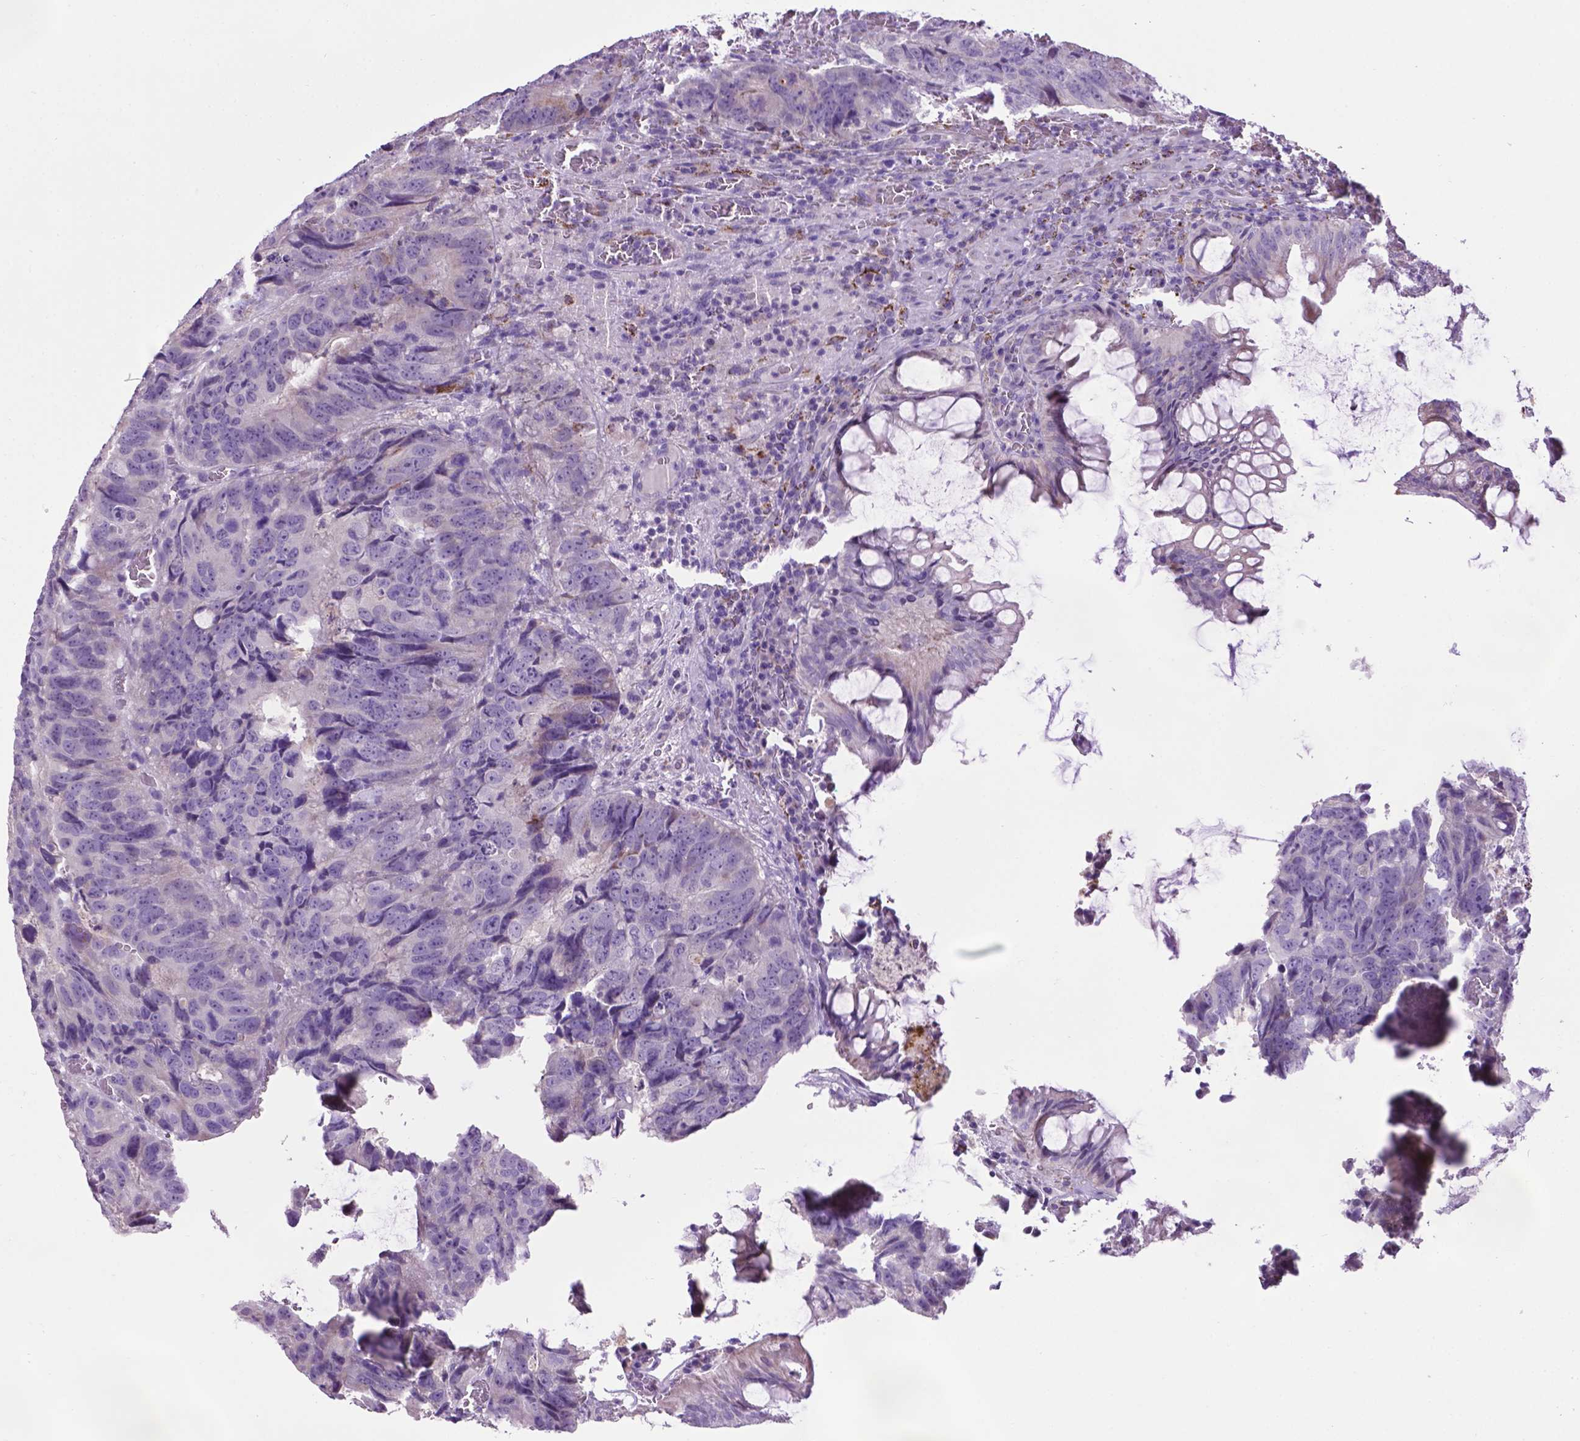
{"staining": {"intensity": "negative", "quantity": "none", "location": "none"}, "tissue": "colorectal cancer", "cell_type": "Tumor cells", "image_type": "cancer", "snomed": [{"axis": "morphology", "description": "Adenocarcinoma, NOS"}, {"axis": "topography", "description": "Colon"}], "caption": "An immunohistochemistry (IHC) histopathology image of colorectal cancer is shown. There is no staining in tumor cells of colorectal cancer.", "gene": "TMEM132E", "patient": {"sex": "male", "age": 79}}